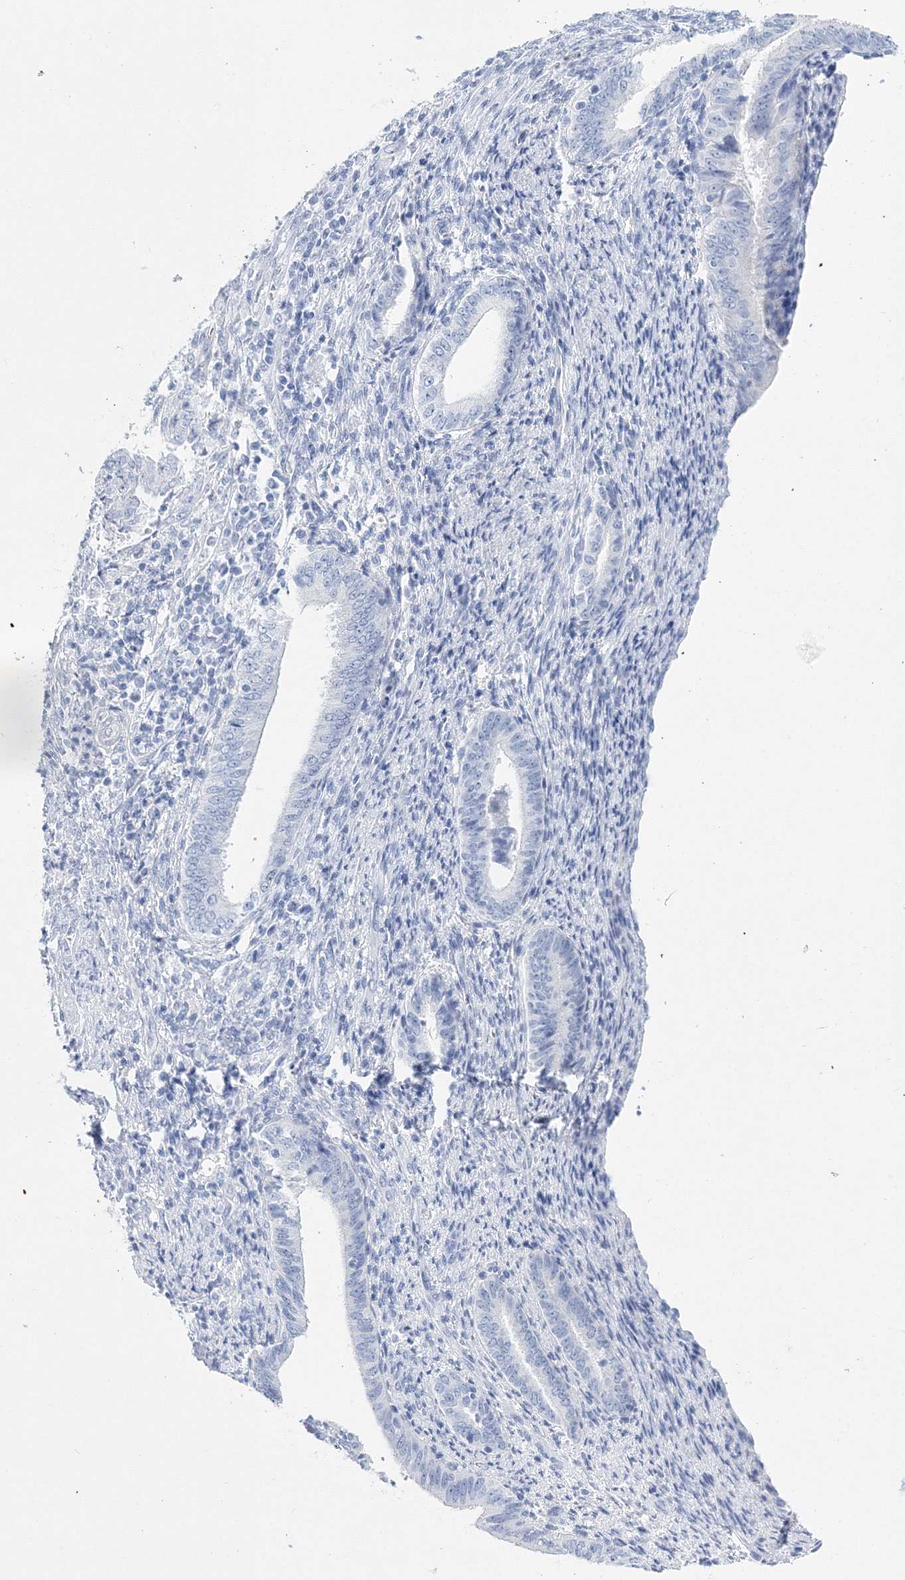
{"staining": {"intensity": "negative", "quantity": "none", "location": "none"}, "tissue": "endometrial cancer", "cell_type": "Tumor cells", "image_type": "cancer", "snomed": [{"axis": "morphology", "description": "Adenocarcinoma, NOS"}, {"axis": "topography", "description": "Endometrium"}], "caption": "Tumor cells show no significant protein staining in endometrial cancer (adenocarcinoma). The staining was performed using DAB to visualize the protein expression in brown, while the nuclei were stained in blue with hematoxylin (Magnification: 20x).", "gene": "MYOZ2", "patient": {"sex": "female", "age": 51}}